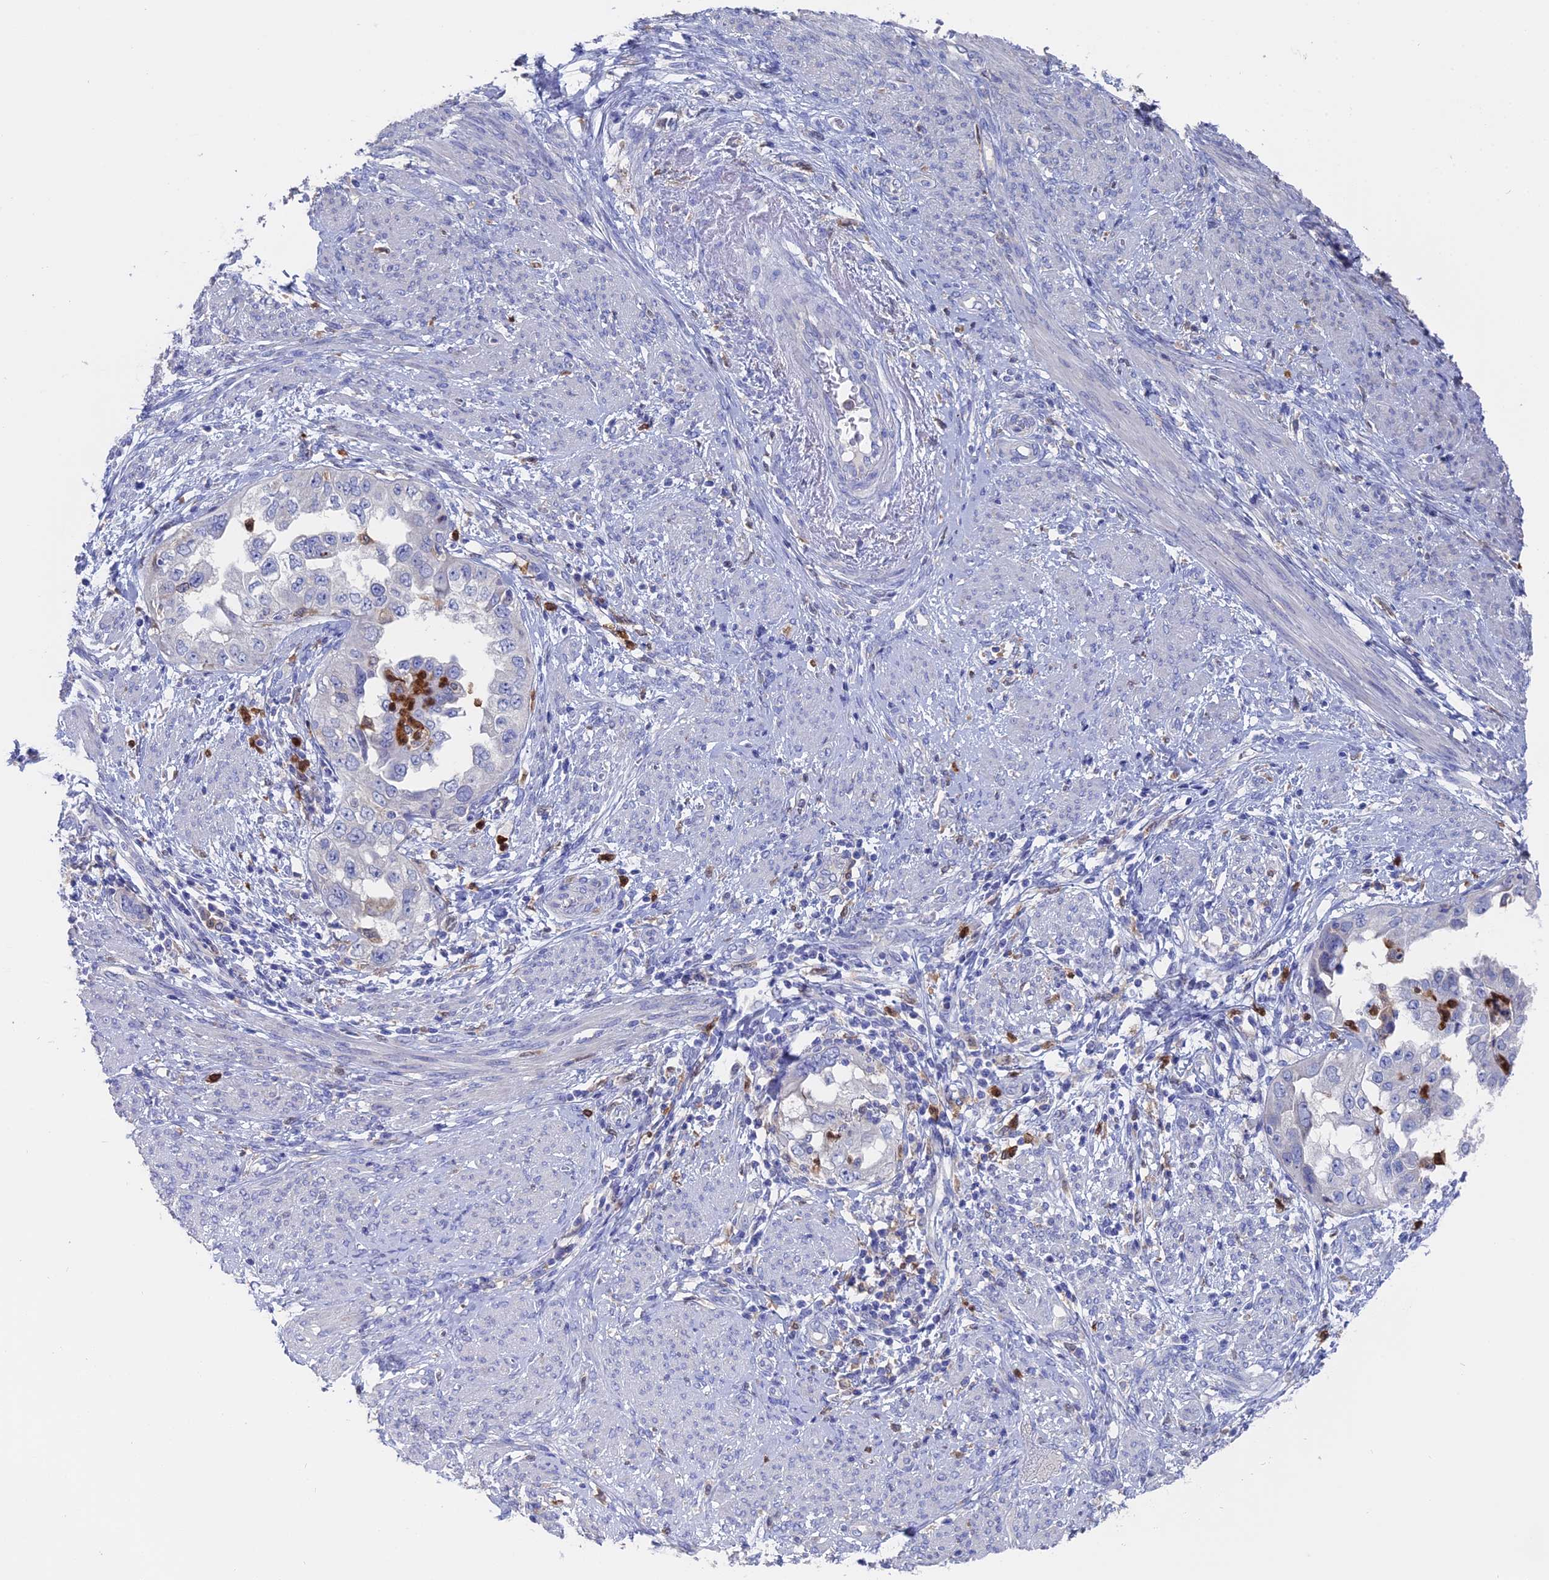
{"staining": {"intensity": "negative", "quantity": "none", "location": "none"}, "tissue": "endometrial cancer", "cell_type": "Tumor cells", "image_type": "cancer", "snomed": [{"axis": "morphology", "description": "Adenocarcinoma, NOS"}, {"axis": "topography", "description": "Endometrium"}], "caption": "This is a photomicrograph of immunohistochemistry (IHC) staining of endometrial adenocarcinoma, which shows no staining in tumor cells. (Brightfield microscopy of DAB IHC at high magnification).", "gene": "NCF4", "patient": {"sex": "female", "age": 85}}